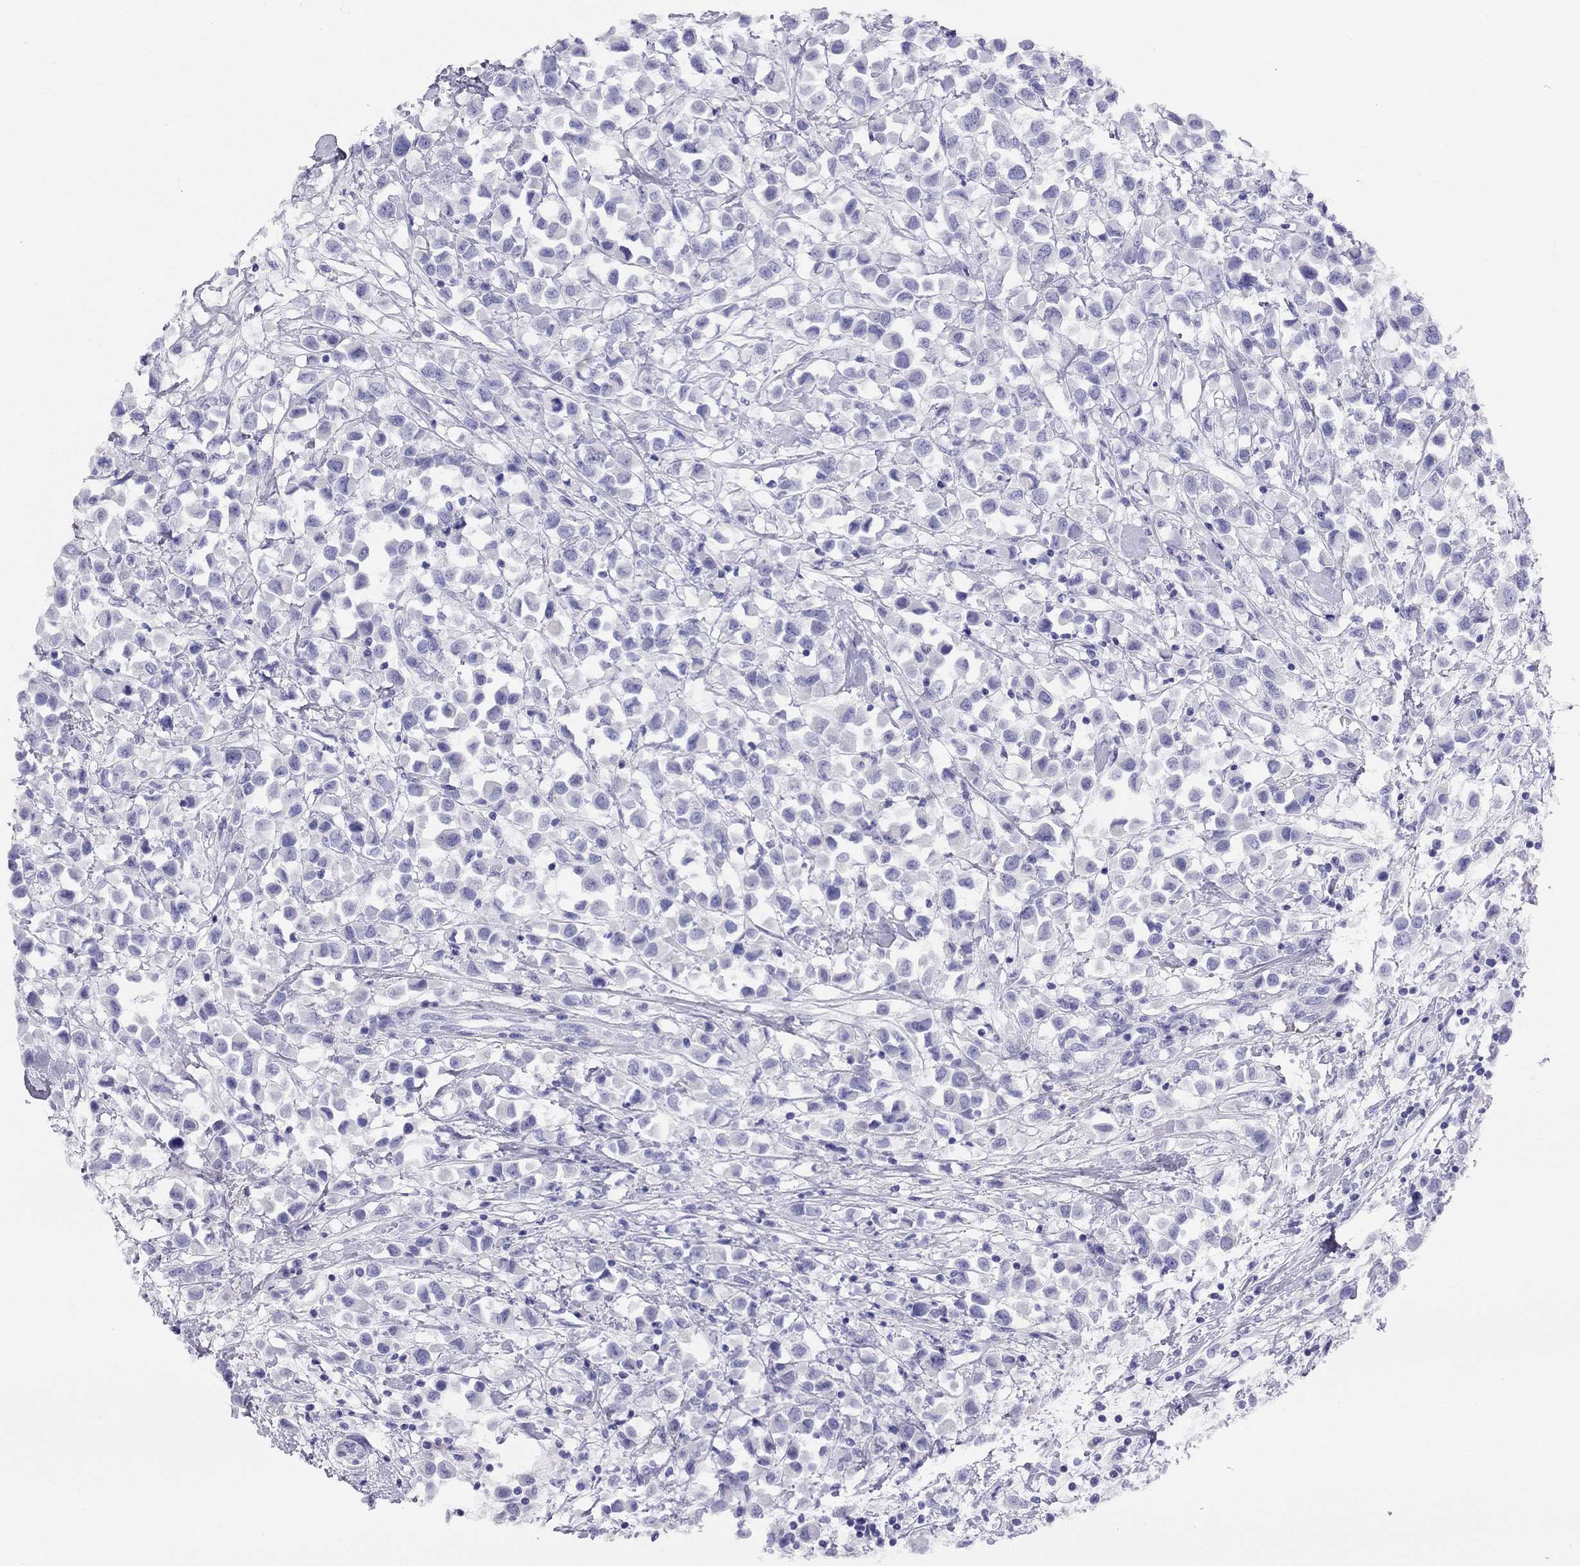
{"staining": {"intensity": "negative", "quantity": "none", "location": "none"}, "tissue": "breast cancer", "cell_type": "Tumor cells", "image_type": "cancer", "snomed": [{"axis": "morphology", "description": "Duct carcinoma"}, {"axis": "topography", "description": "Breast"}], "caption": "A histopathology image of human infiltrating ductal carcinoma (breast) is negative for staining in tumor cells. (Brightfield microscopy of DAB (3,3'-diaminobenzidine) IHC at high magnification).", "gene": "LRIT2", "patient": {"sex": "female", "age": 61}}